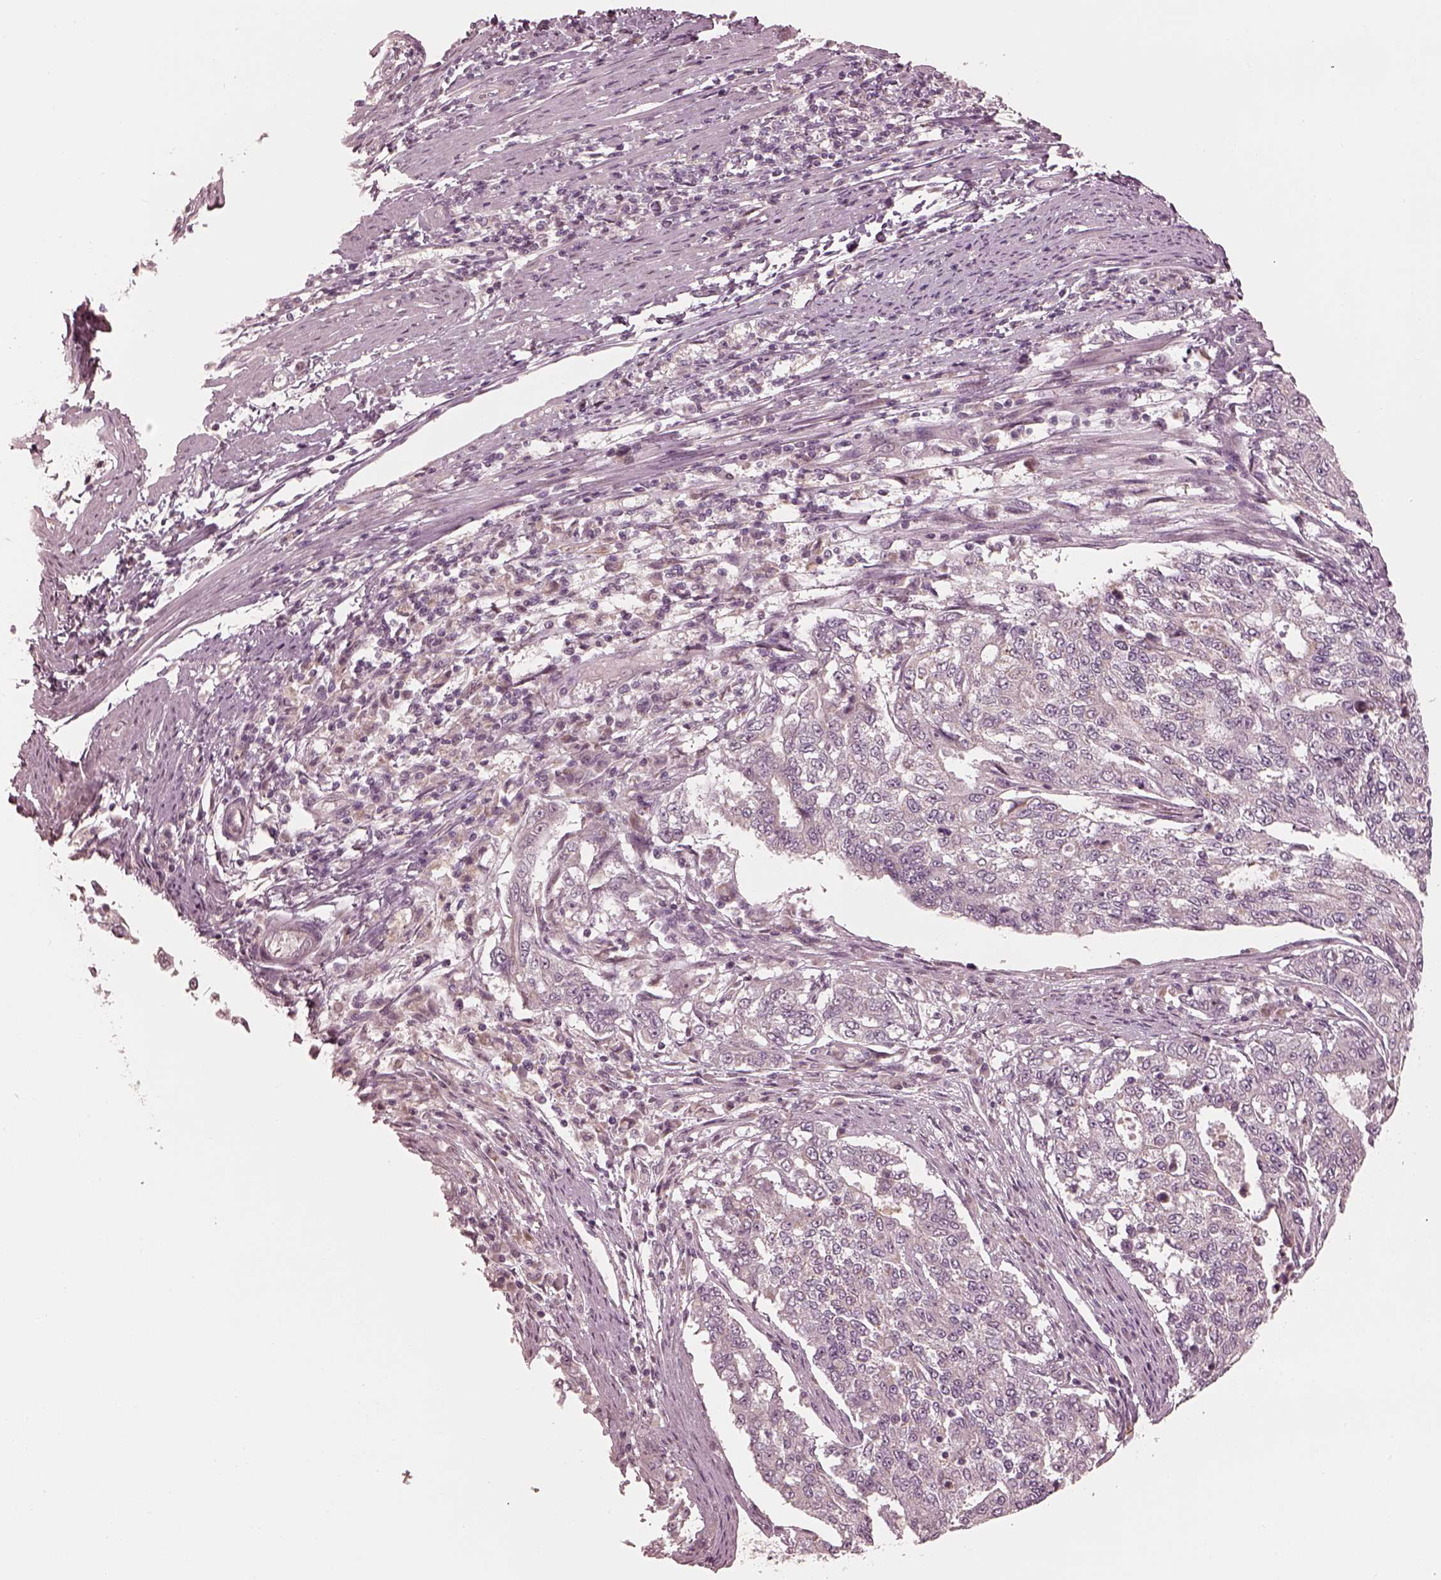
{"staining": {"intensity": "negative", "quantity": "none", "location": "none"}, "tissue": "endometrial cancer", "cell_type": "Tumor cells", "image_type": "cancer", "snomed": [{"axis": "morphology", "description": "Adenocarcinoma, NOS"}, {"axis": "topography", "description": "Uterus"}], "caption": "Tumor cells show no significant protein positivity in endometrial cancer (adenocarcinoma).", "gene": "IQCB1", "patient": {"sex": "female", "age": 59}}